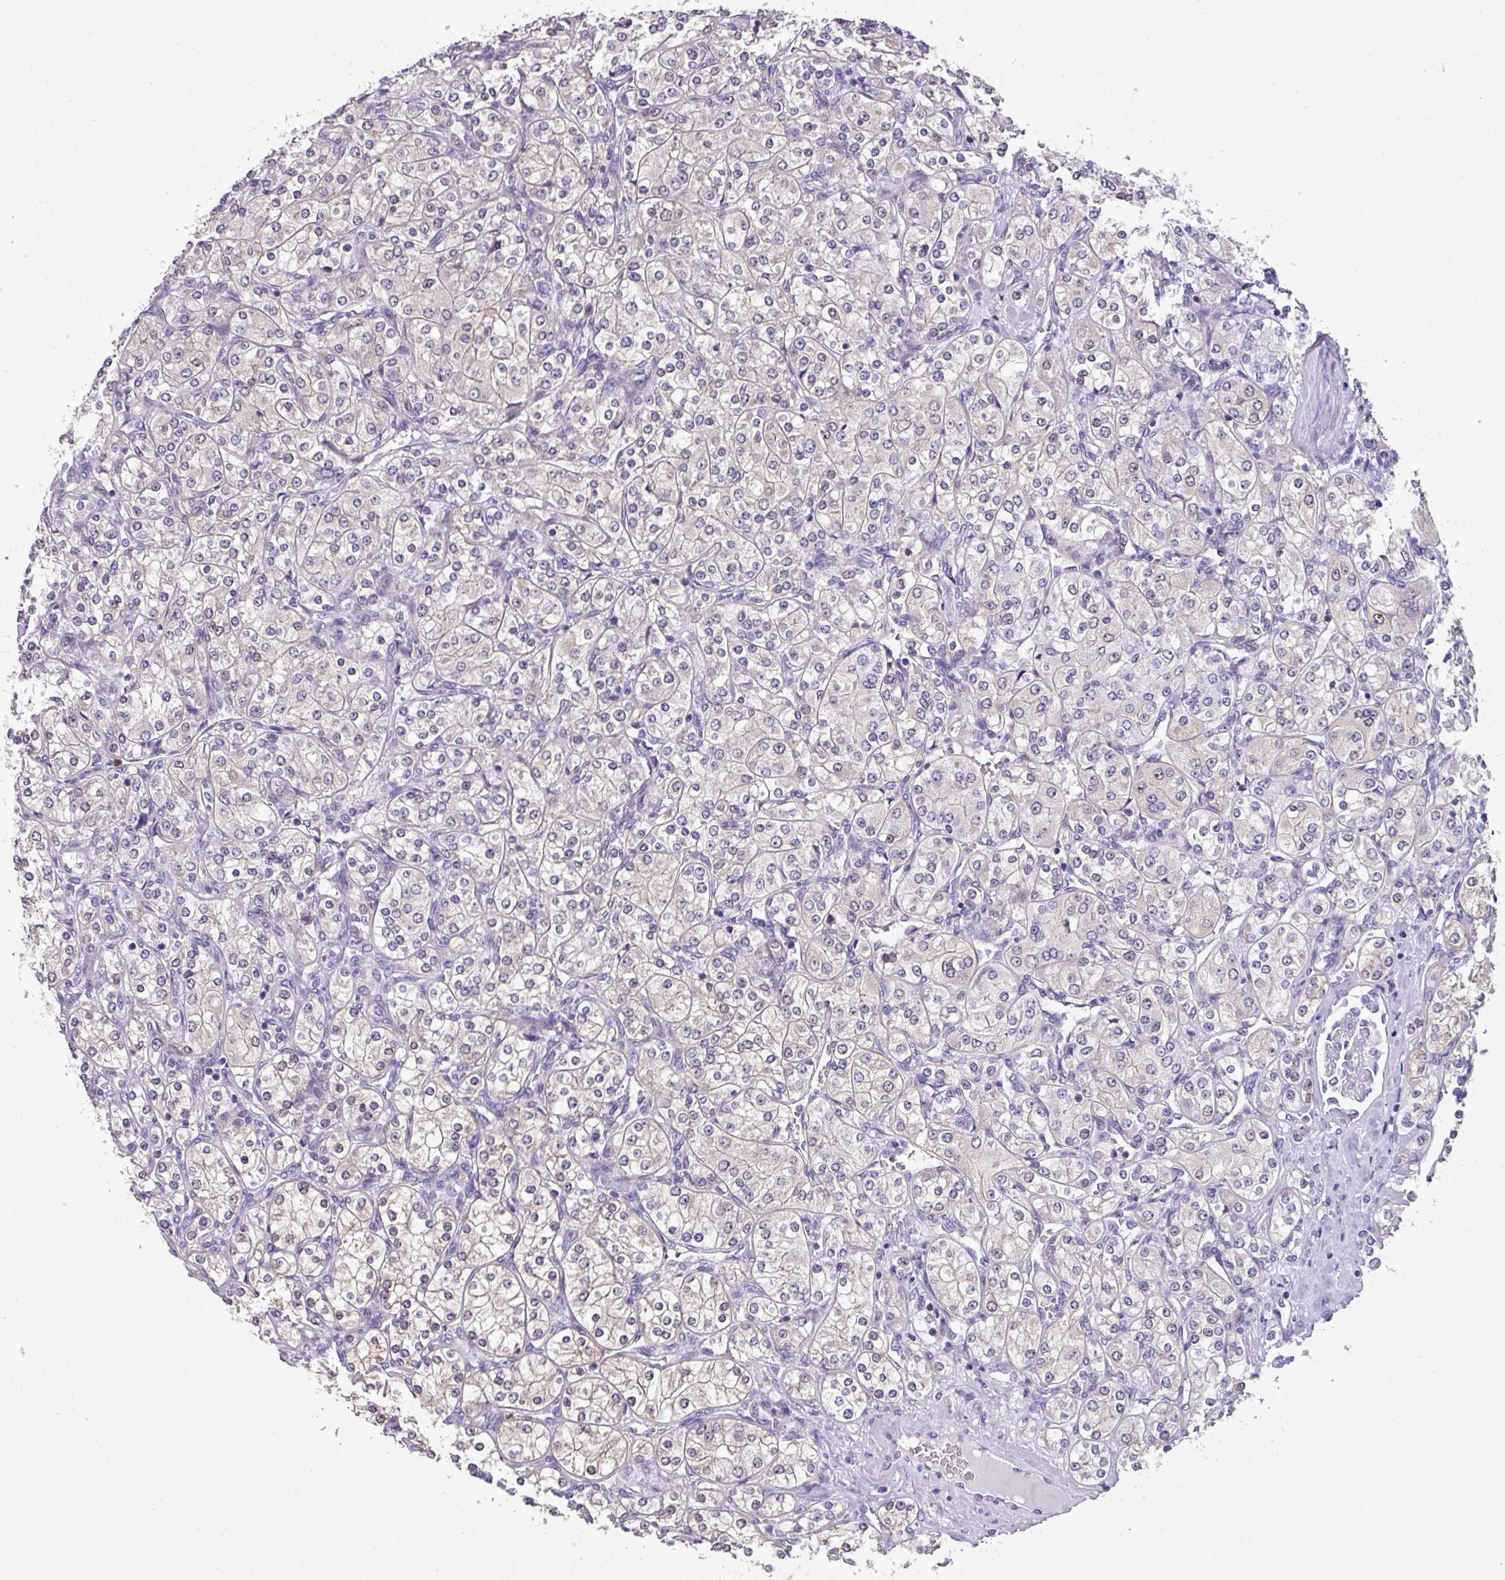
{"staining": {"intensity": "negative", "quantity": "none", "location": "none"}, "tissue": "renal cancer", "cell_type": "Tumor cells", "image_type": "cancer", "snomed": [{"axis": "morphology", "description": "Adenocarcinoma, NOS"}, {"axis": "topography", "description": "Kidney"}], "caption": "DAB immunohistochemical staining of human renal cancer (adenocarcinoma) reveals no significant expression in tumor cells.", "gene": "ZFP3", "patient": {"sex": "male", "age": 77}}